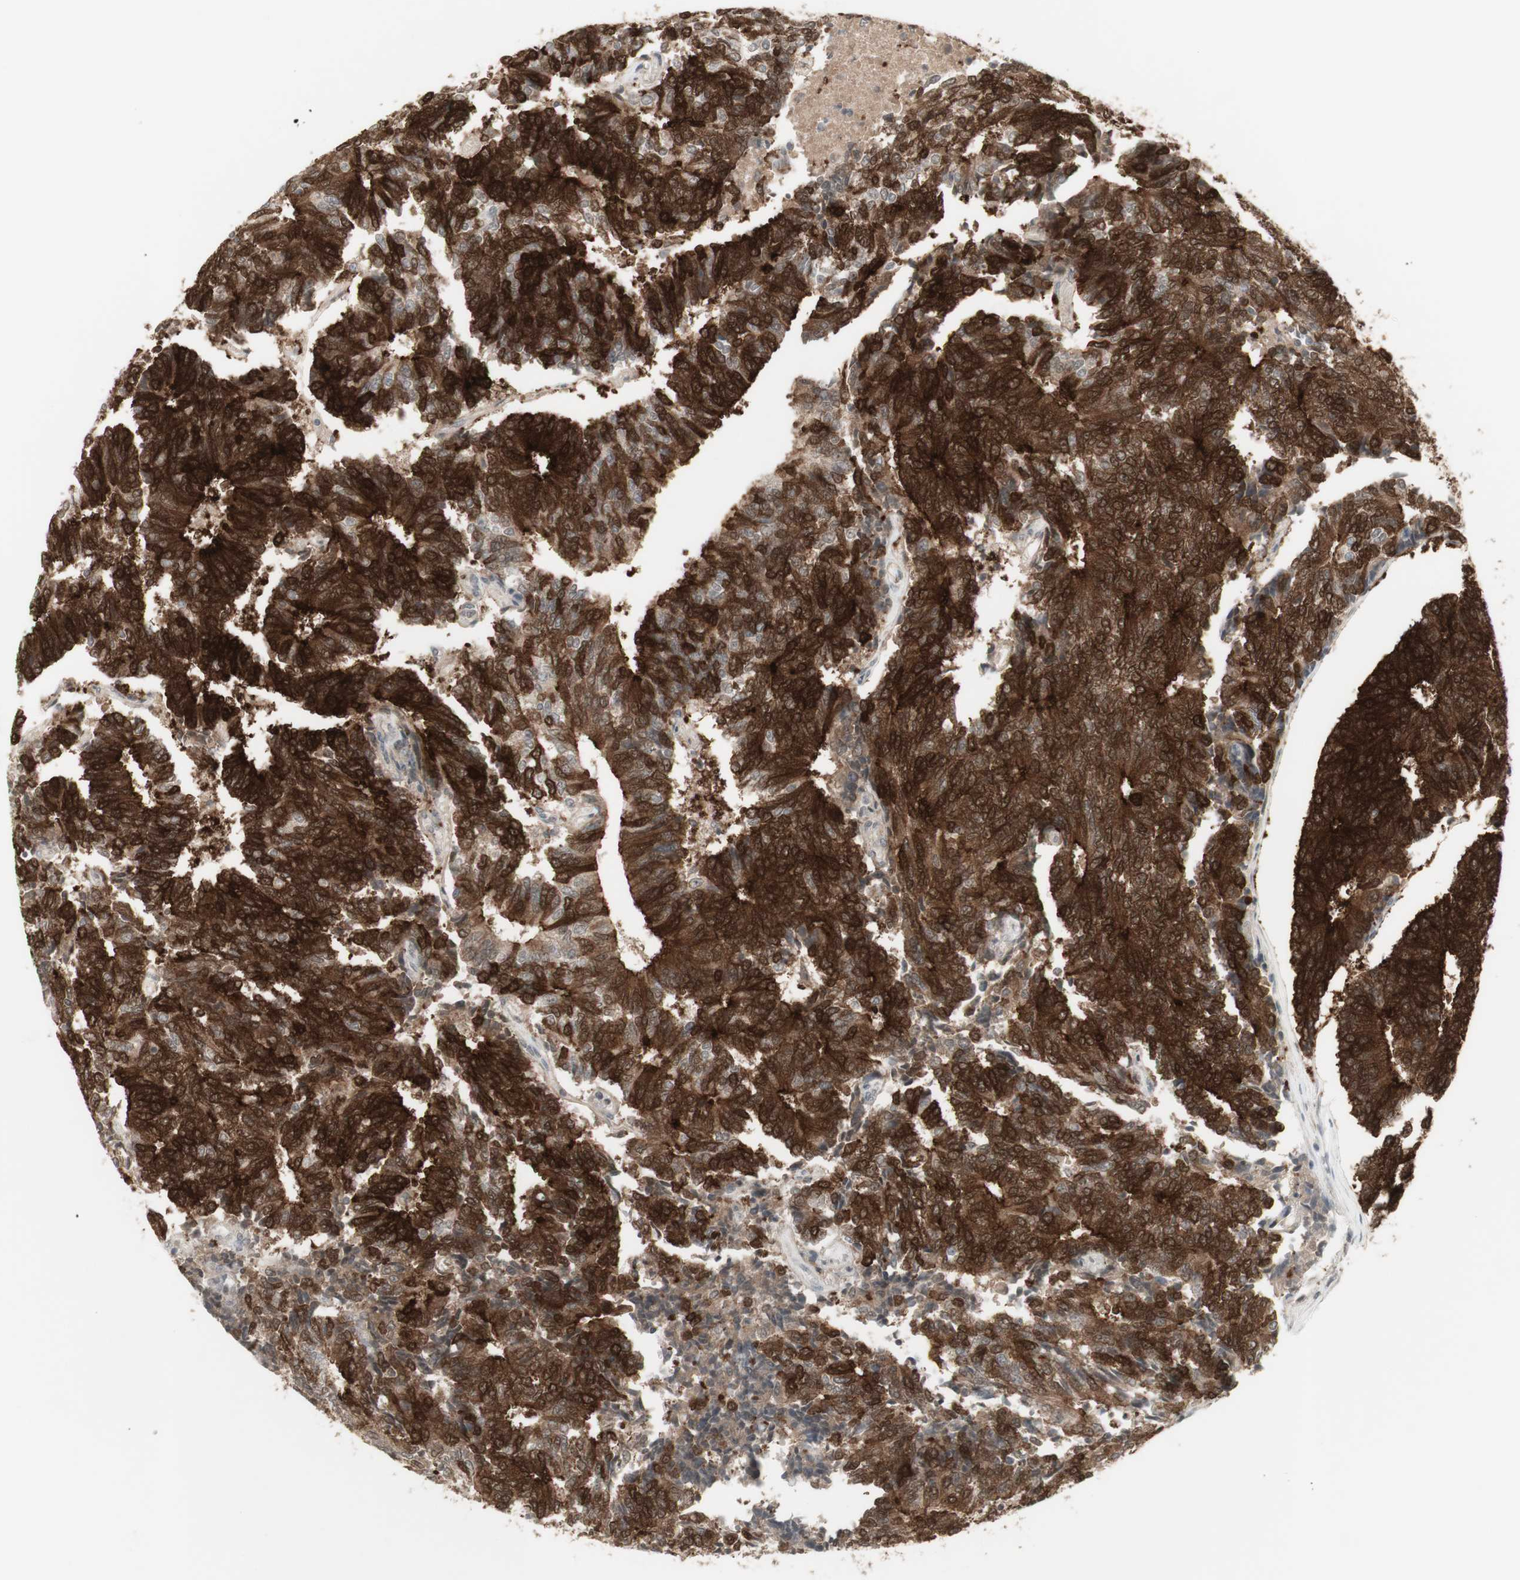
{"staining": {"intensity": "strong", "quantity": ">75%", "location": "cytoplasmic/membranous"}, "tissue": "prostate cancer", "cell_type": "Tumor cells", "image_type": "cancer", "snomed": [{"axis": "morphology", "description": "Normal tissue, NOS"}, {"axis": "morphology", "description": "Adenocarcinoma, High grade"}, {"axis": "topography", "description": "Prostate"}, {"axis": "topography", "description": "Seminal veicle"}], "caption": "This histopathology image reveals immunohistochemistry (IHC) staining of high-grade adenocarcinoma (prostate), with high strong cytoplasmic/membranous positivity in approximately >75% of tumor cells.", "gene": "C1orf116", "patient": {"sex": "male", "age": 55}}